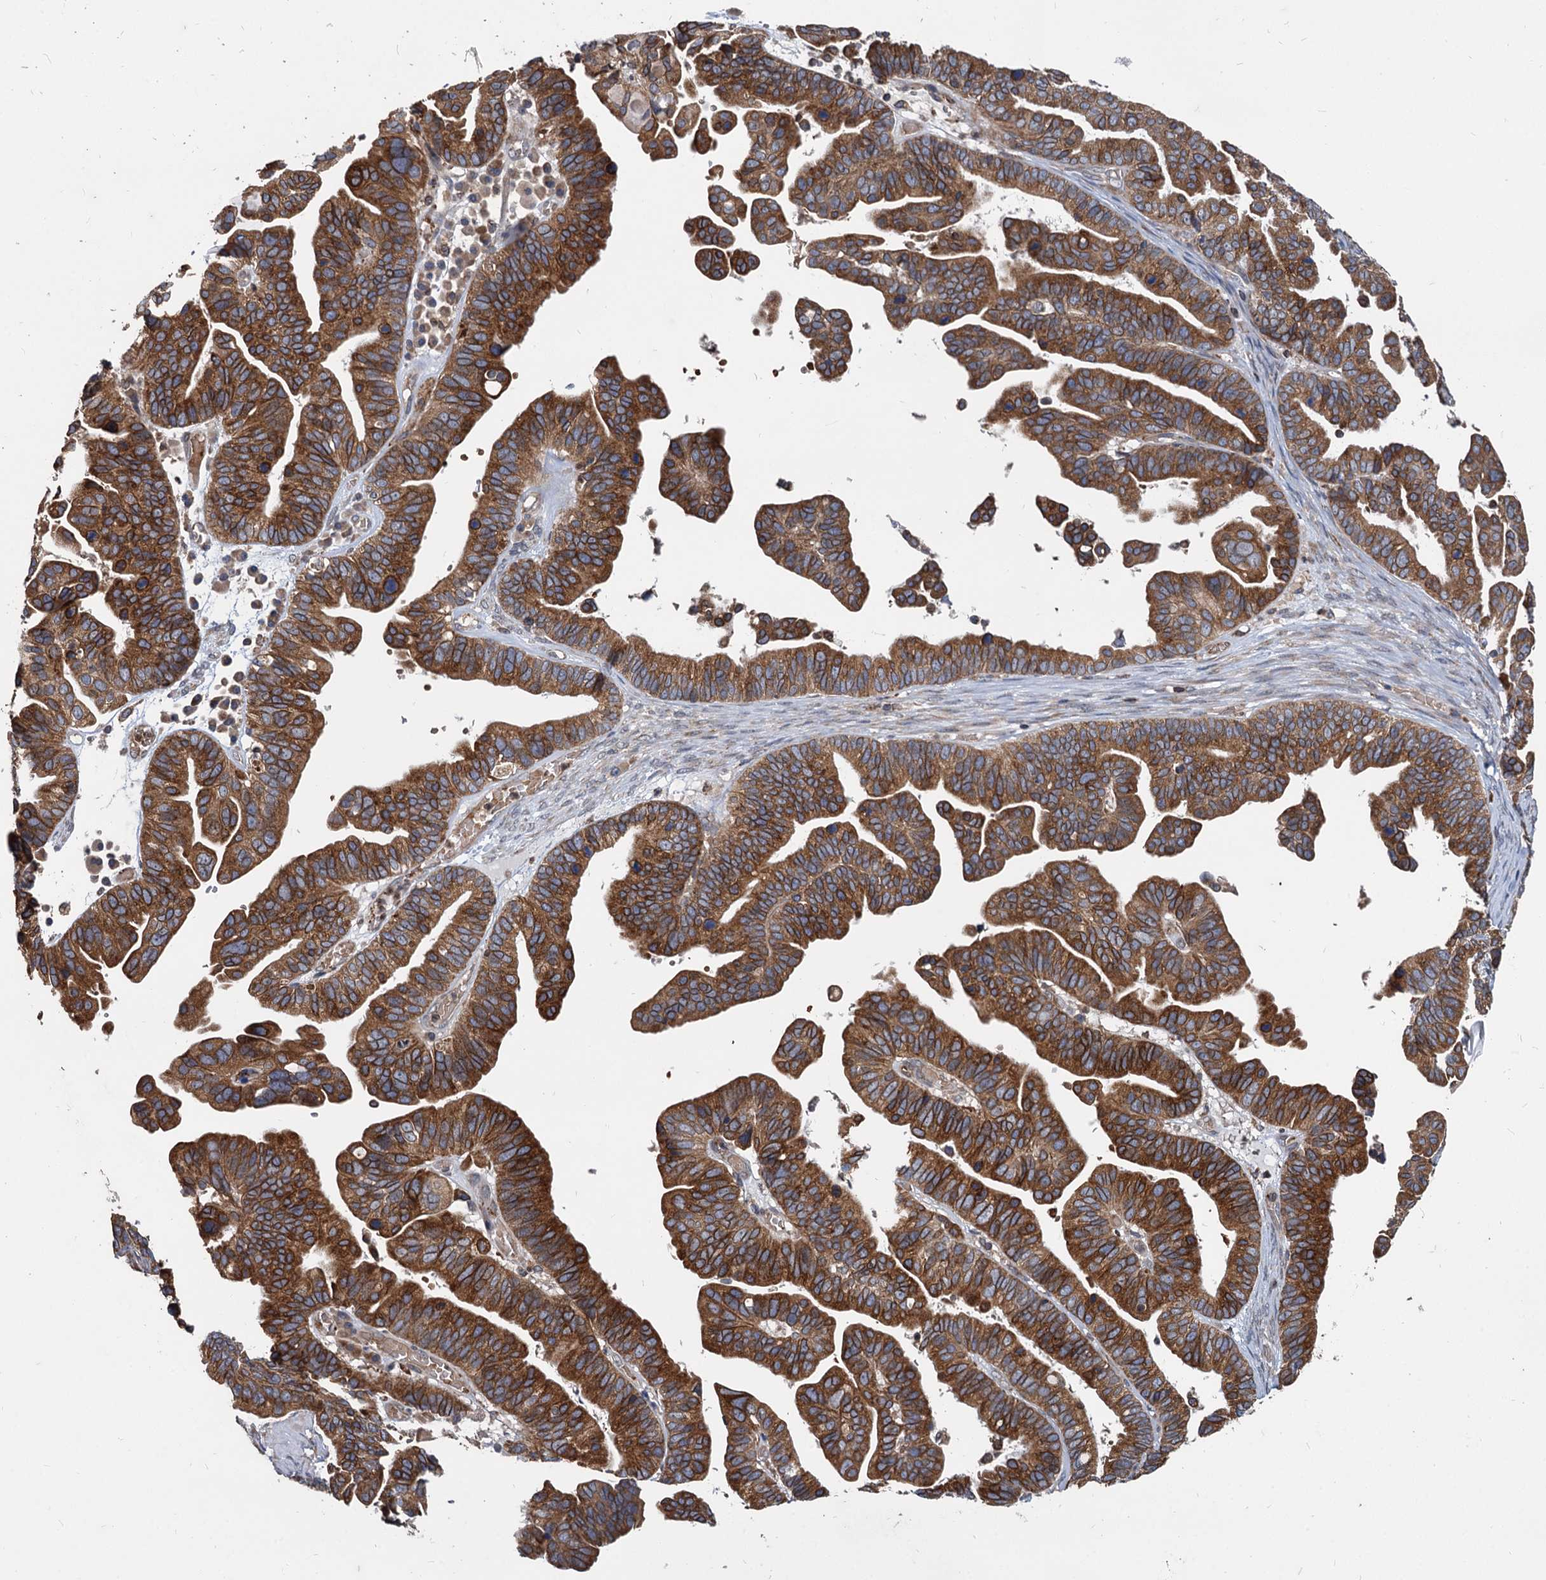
{"staining": {"intensity": "strong", "quantity": ">75%", "location": "cytoplasmic/membranous"}, "tissue": "ovarian cancer", "cell_type": "Tumor cells", "image_type": "cancer", "snomed": [{"axis": "morphology", "description": "Cystadenocarcinoma, serous, NOS"}, {"axis": "topography", "description": "Ovary"}], "caption": "Human ovarian cancer stained with a brown dye shows strong cytoplasmic/membranous positive staining in about >75% of tumor cells.", "gene": "STIM1", "patient": {"sex": "female", "age": 56}}